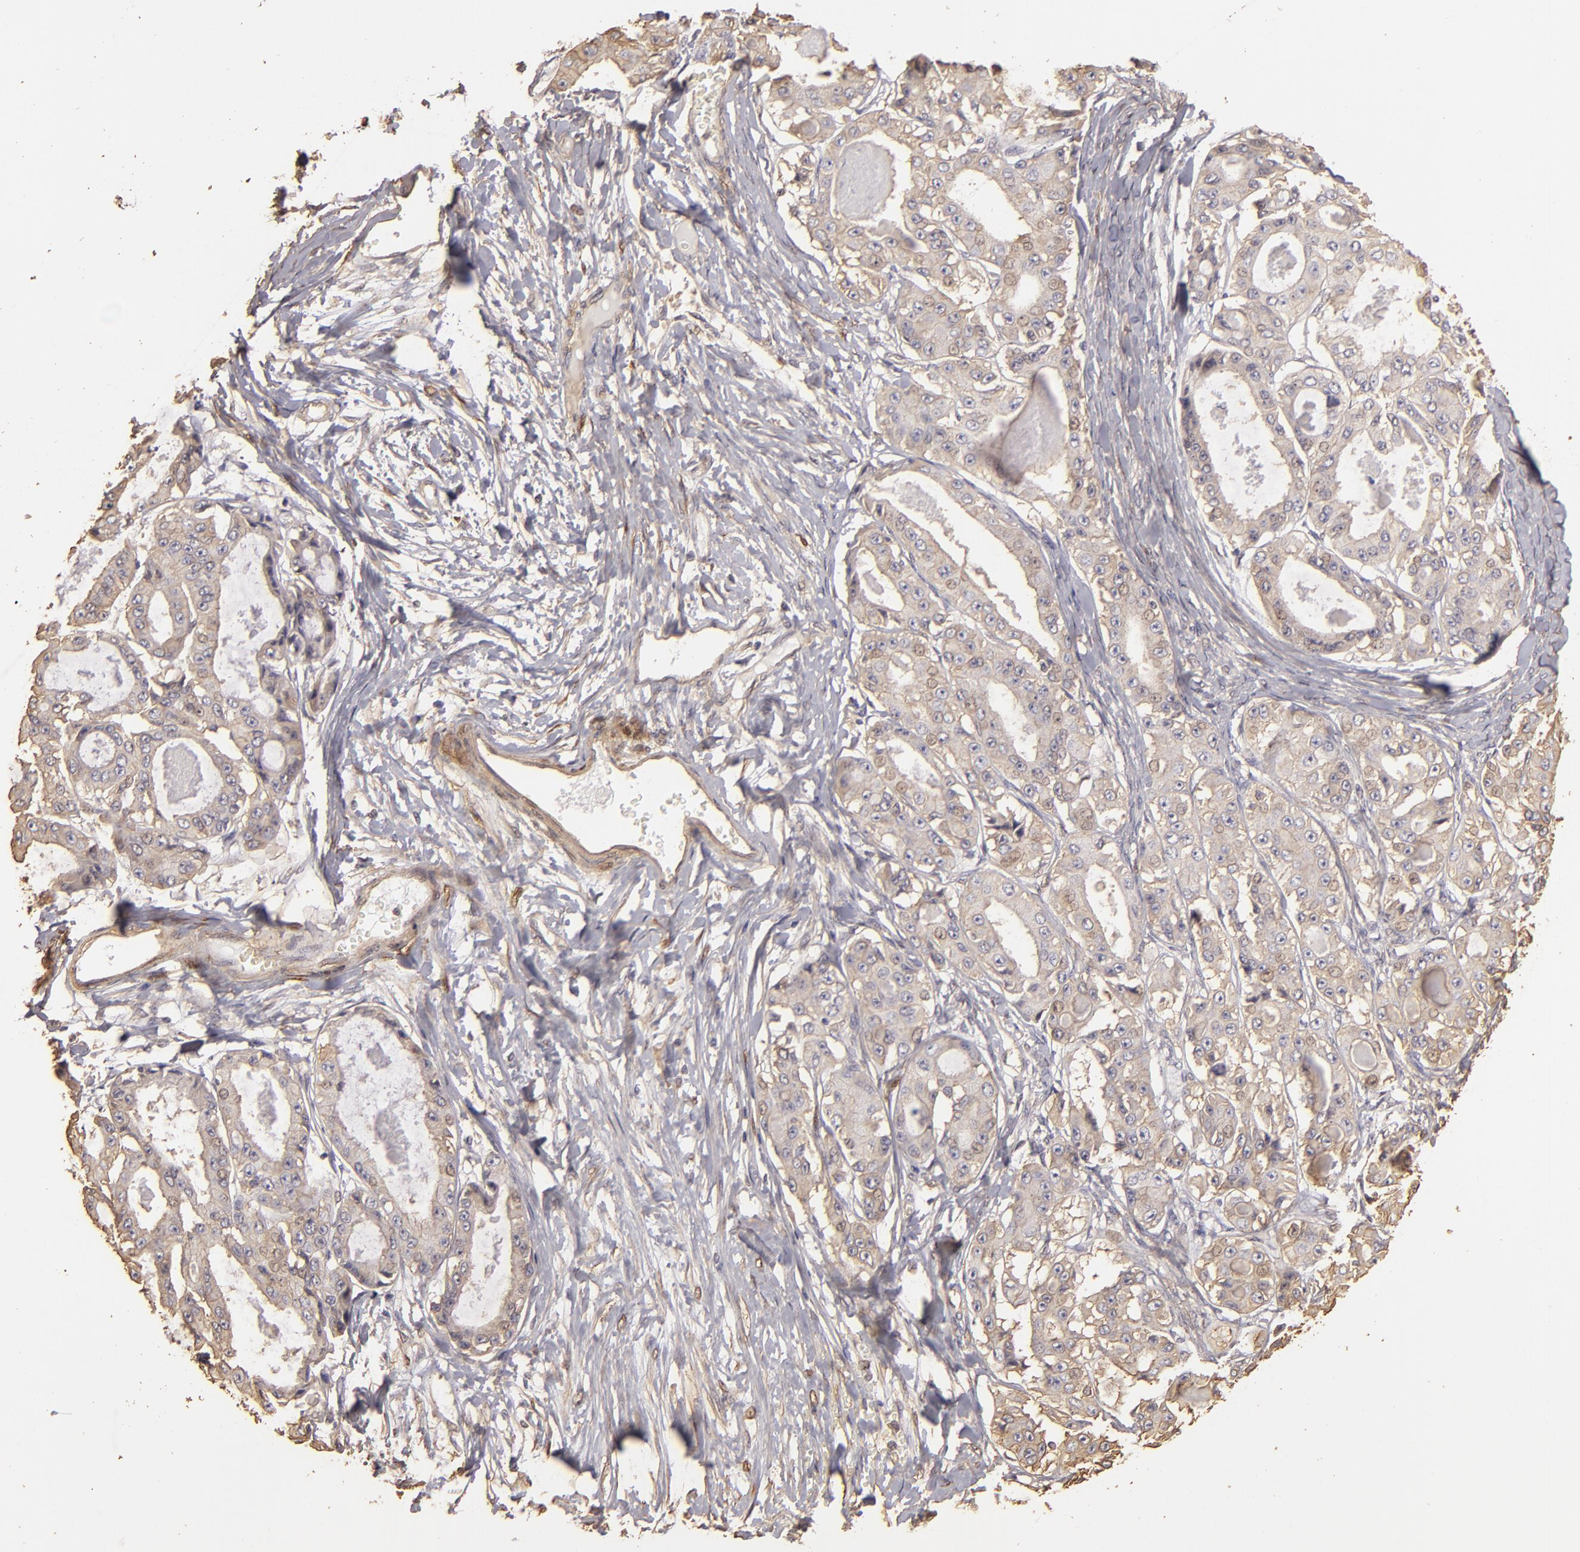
{"staining": {"intensity": "weak", "quantity": "25%-75%", "location": "cytoplasmic/membranous"}, "tissue": "ovarian cancer", "cell_type": "Tumor cells", "image_type": "cancer", "snomed": [{"axis": "morphology", "description": "Carcinoma, endometroid"}, {"axis": "topography", "description": "Ovary"}], "caption": "A brown stain highlights weak cytoplasmic/membranous staining of a protein in human endometroid carcinoma (ovarian) tumor cells.", "gene": "HSPB6", "patient": {"sex": "female", "age": 61}}